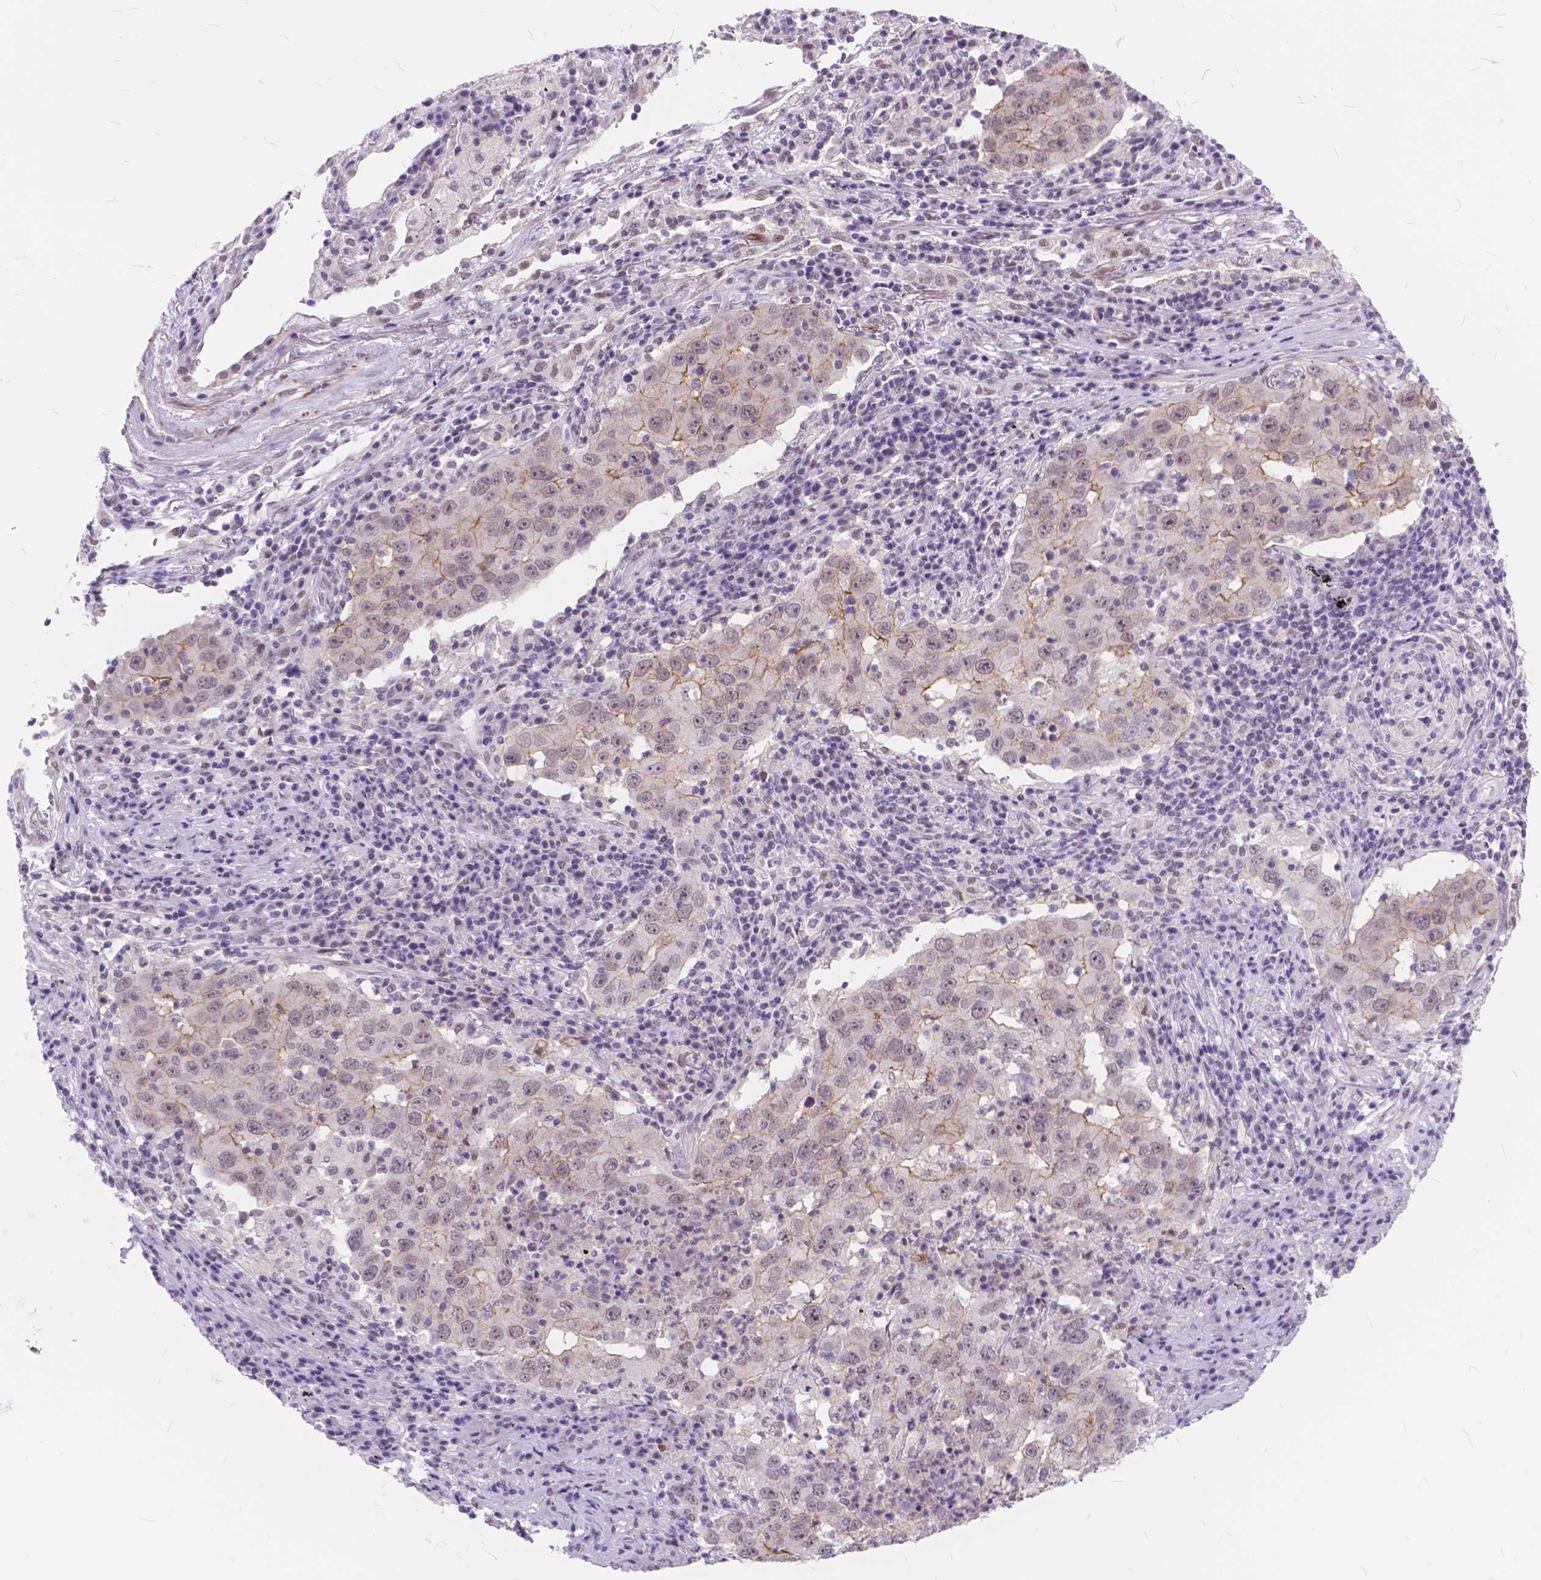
{"staining": {"intensity": "moderate", "quantity": "25%-75%", "location": "cytoplasmic/membranous"}, "tissue": "lung cancer", "cell_type": "Tumor cells", "image_type": "cancer", "snomed": [{"axis": "morphology", "description": "Adenocarcinoma, NOS"}, {"axis": "topography", "description": "Lung"}], "caption": "The image exhibits a brown stain indicating the presence of a protein in the cytoplasmic/membranous of tumor cells in lung cancer. Using DAB (brown) and hematoxylin (blue) stains, captured at high magnification using brightfield microscopy.", "gene": "MAN2C1", "patient": {"sex": "male", "age": 73}}